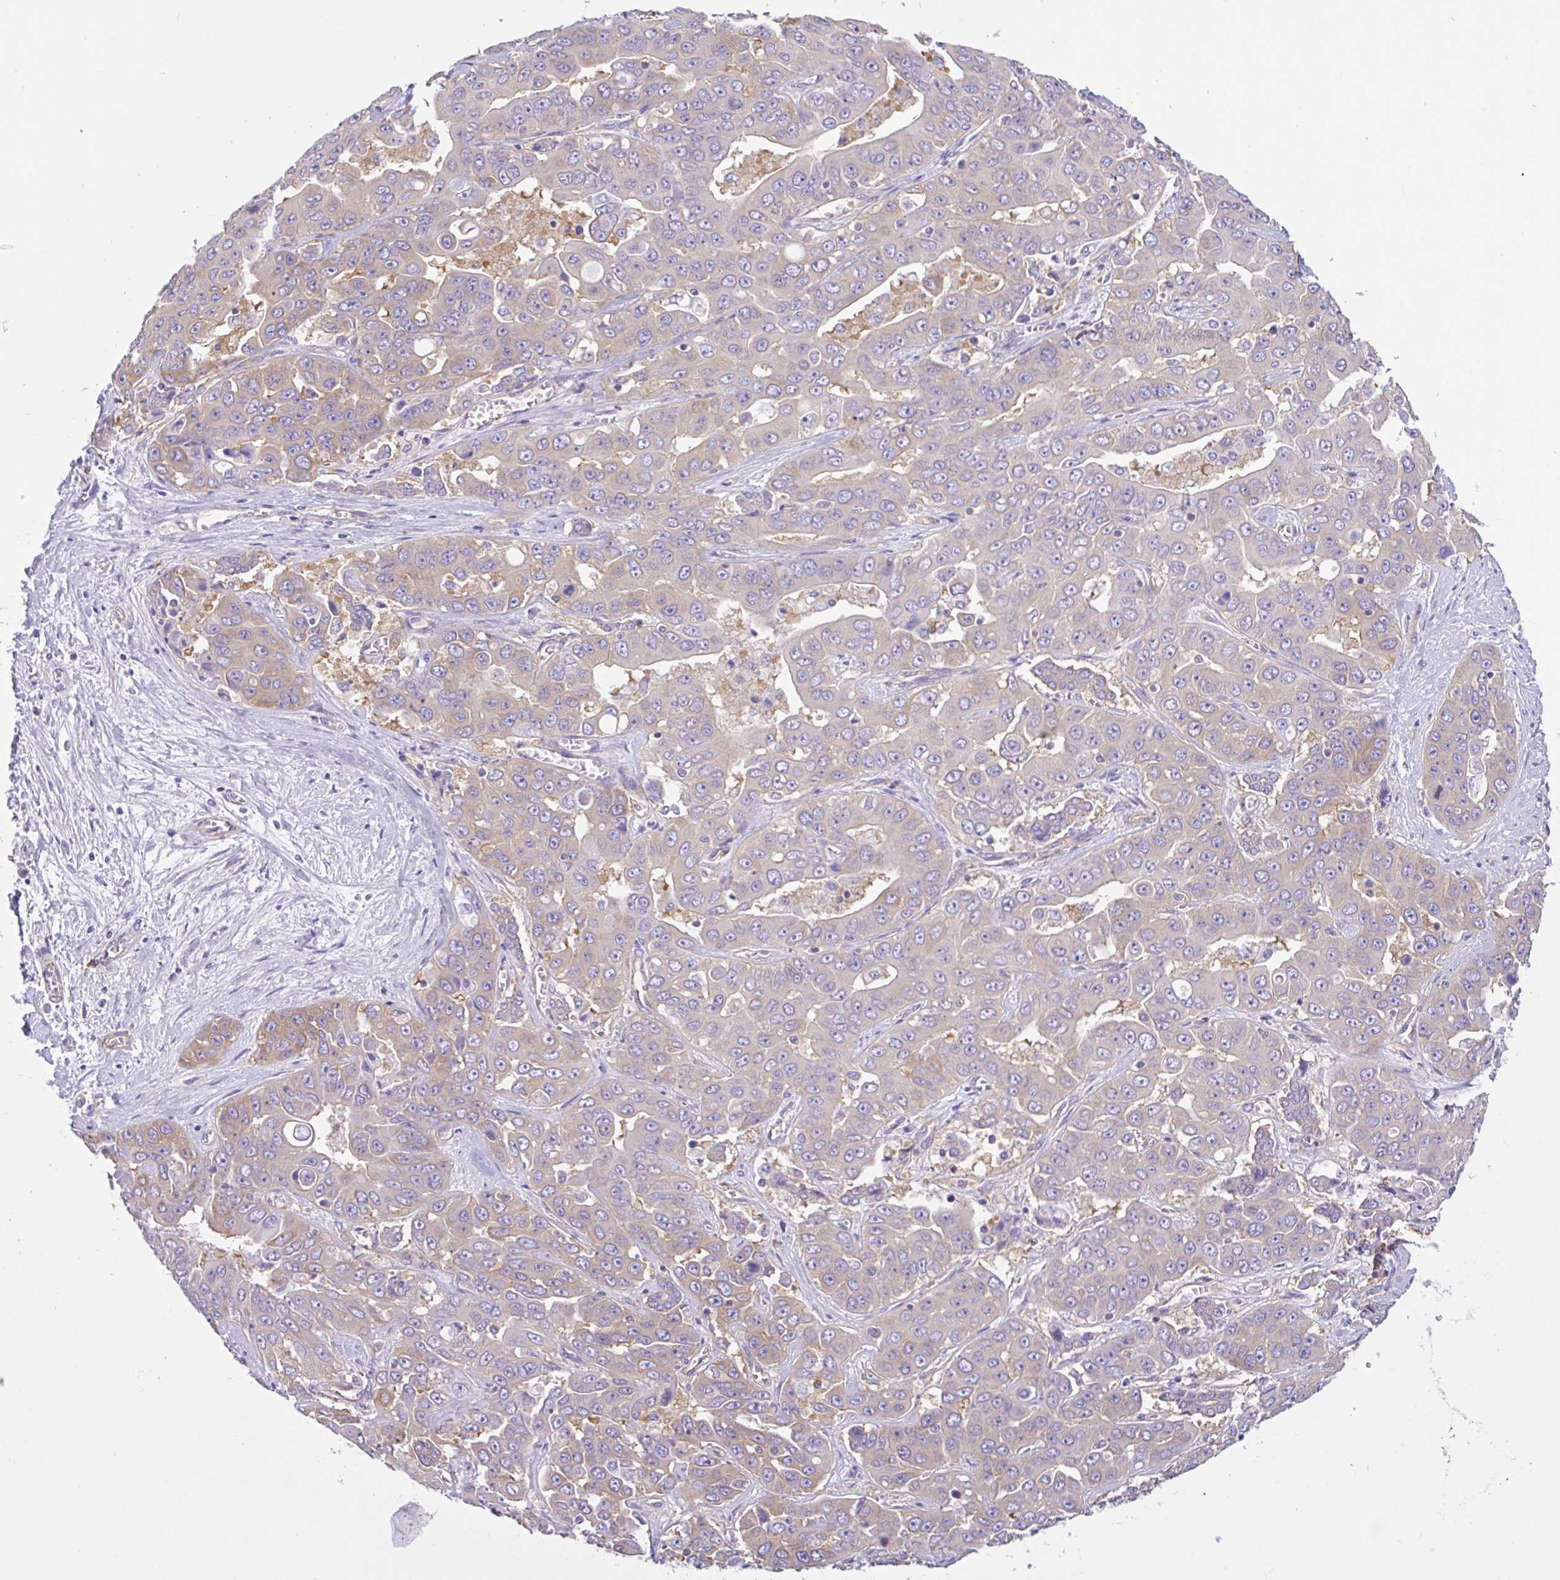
{"staining": {"intensity": "negative", "quantity": "none", "location": "none"}, "tissue": "liver cancer", "cell_type": "Tumor cells", "image_type": "cancer", "snomed": [{"axis": "morphology", "description": "Cholangiocarcinoma"}, {"axis": "topography", "description": "Liver"}], "caption": "The immunohistochemistry (IHC) micrograph has no significant positivity in tumor cells of cholangiocarcinoma (liver) tissue.", "gene": "GFPT2", "patient": {"sex": "female", "age": 52}}